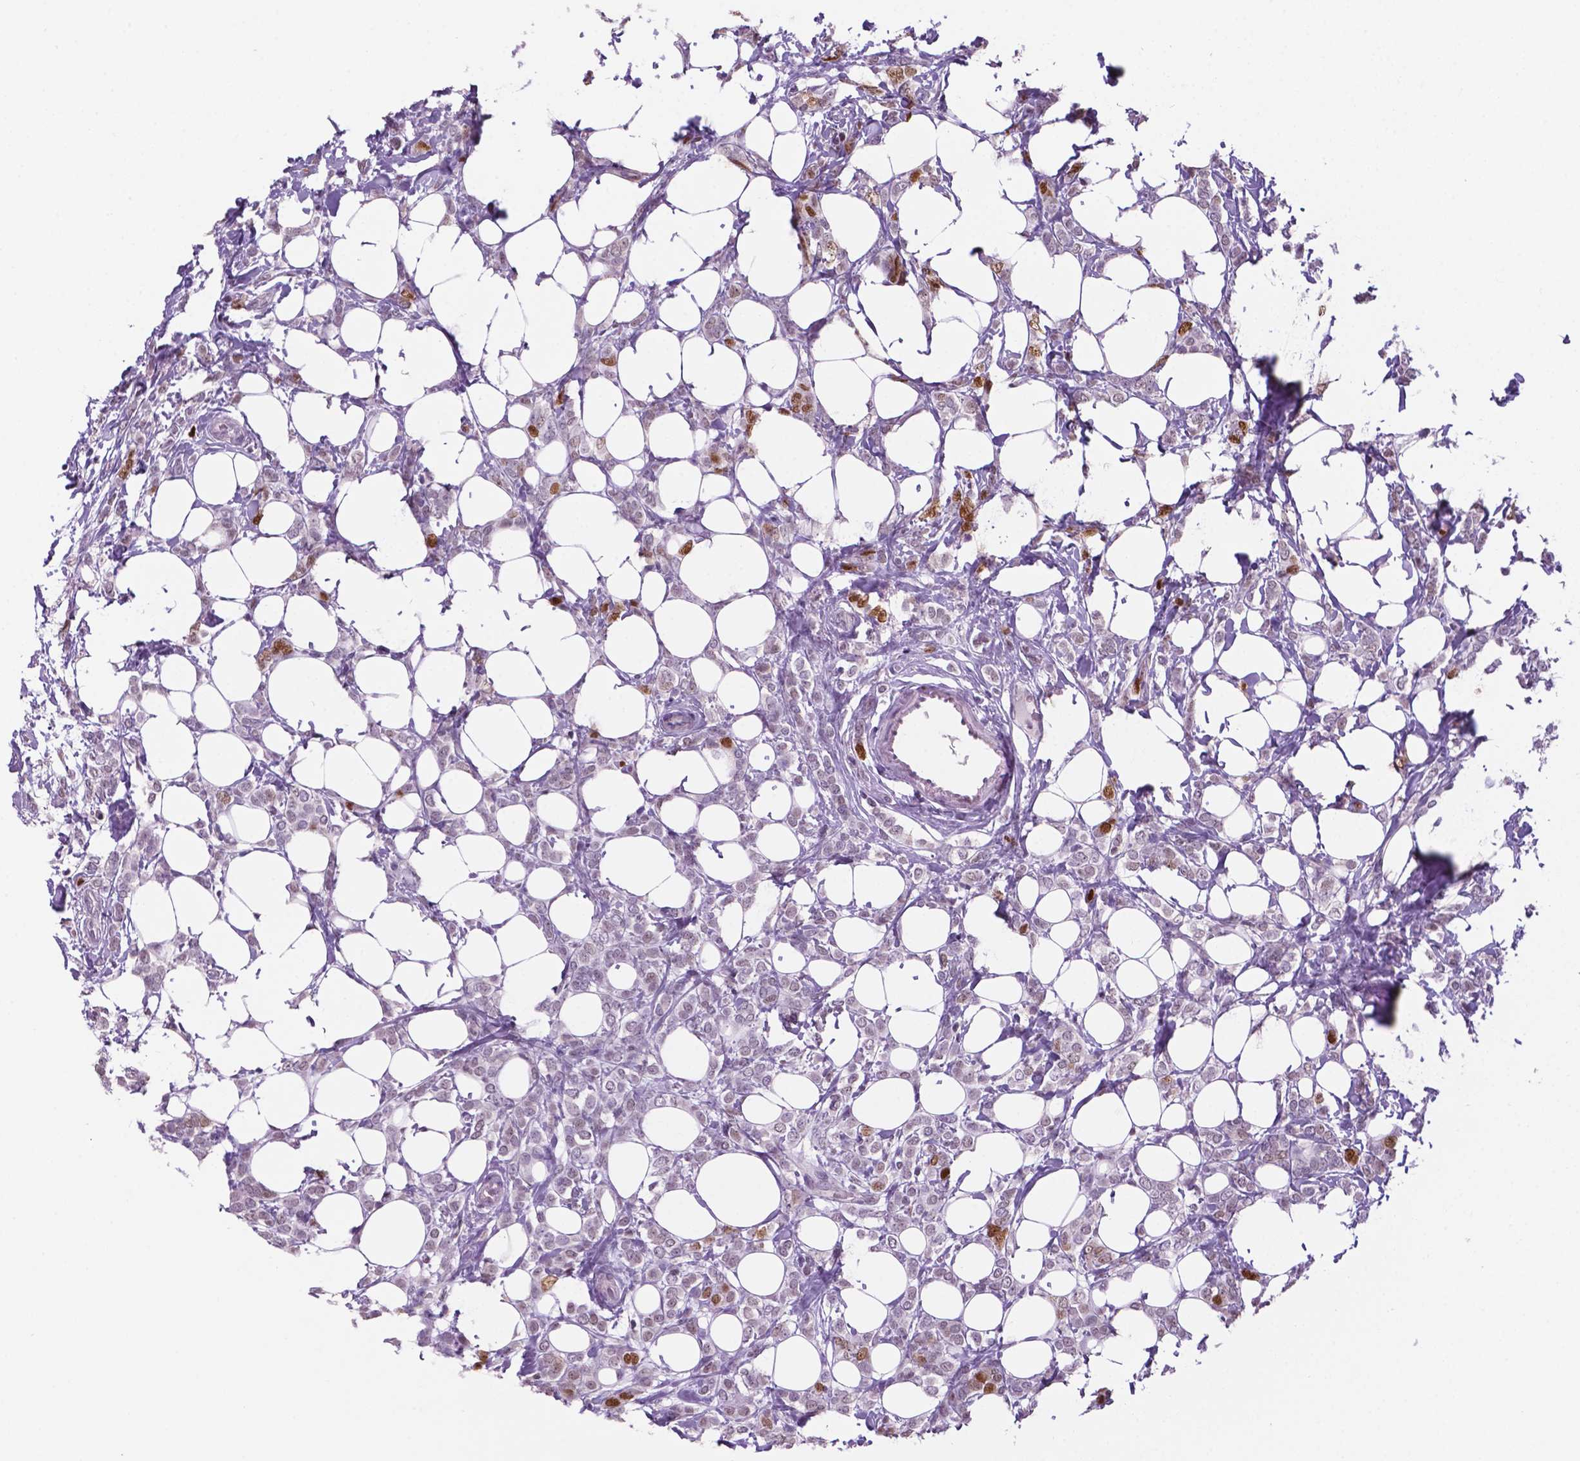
{"staining": {"intensity": "moderate", "quantity": "<25%", "location": "nuclear"}, "tissue": "breast cancer", "cell_type": "Tumor cells", "image_type": "cancer", "snomed": [{"axis": "morphology", "description": "Lobular carcinoma"}, {"axis": "topography", "description": "Breast"}], "caption": "Approximately <25% of tumor cells in human lobular carcinoma (breast) display moderate nuclear protein staining as visualized by brown immunohistochemical staining.", "gene": "NCAPH2", "patient": {"sex": "female", "age": 49}}